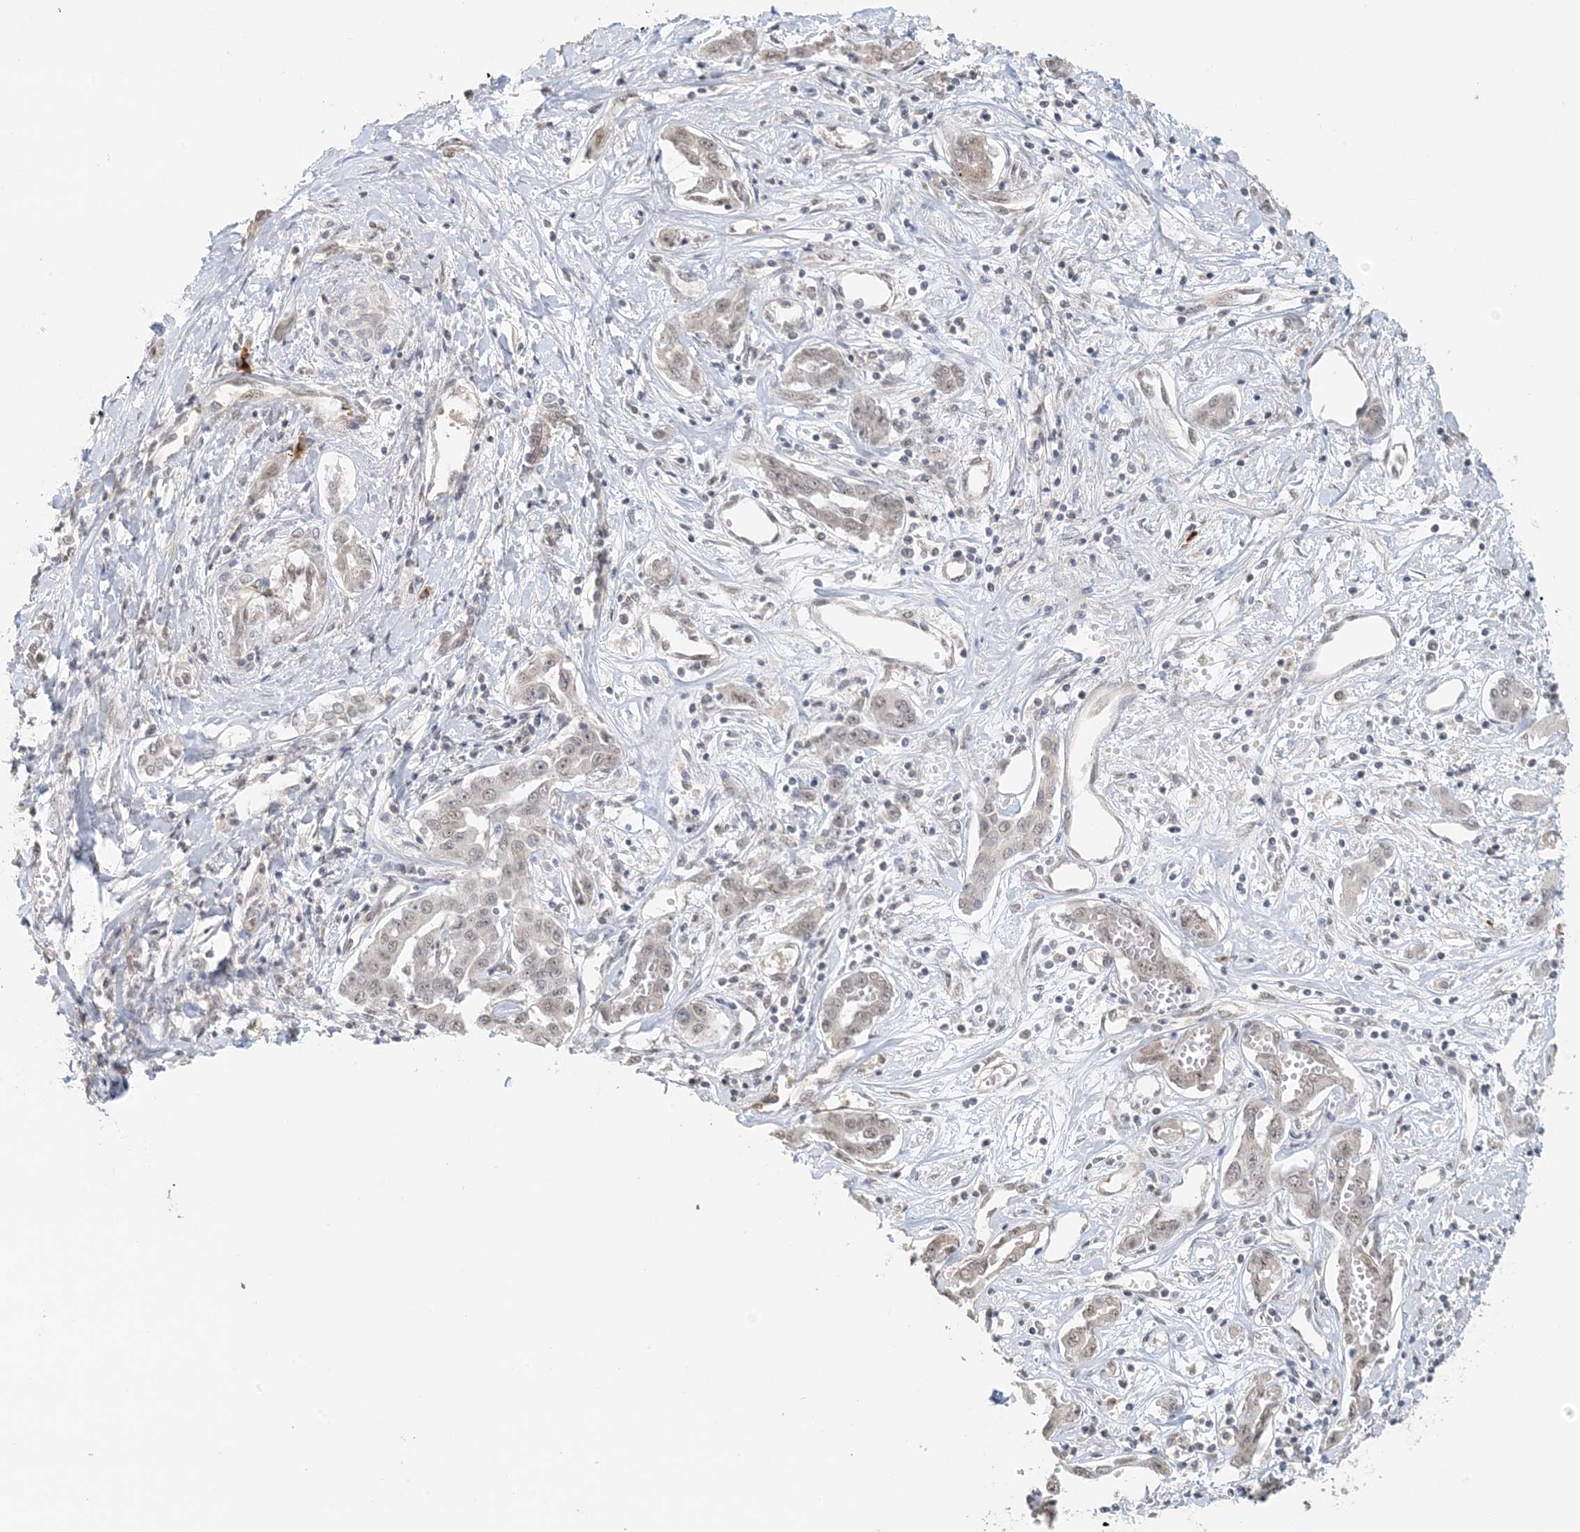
{"staining": {"intensity": "negative", "quantity": "none", "location": "none"}, "tissue": "liver cancer", "cell_type": "Tumor cells", "image_type": "cancer", "snomed": [{"axis": "morphology", "description": "Cholangiocarcinoma"}, {"axis": "topography", "description": "Liver"}], "caption": "There is no significant expression in tumor cells of liver cancer.", "gene": "ZCCHC4", "patient": {"sex": "male", "age": 59}}